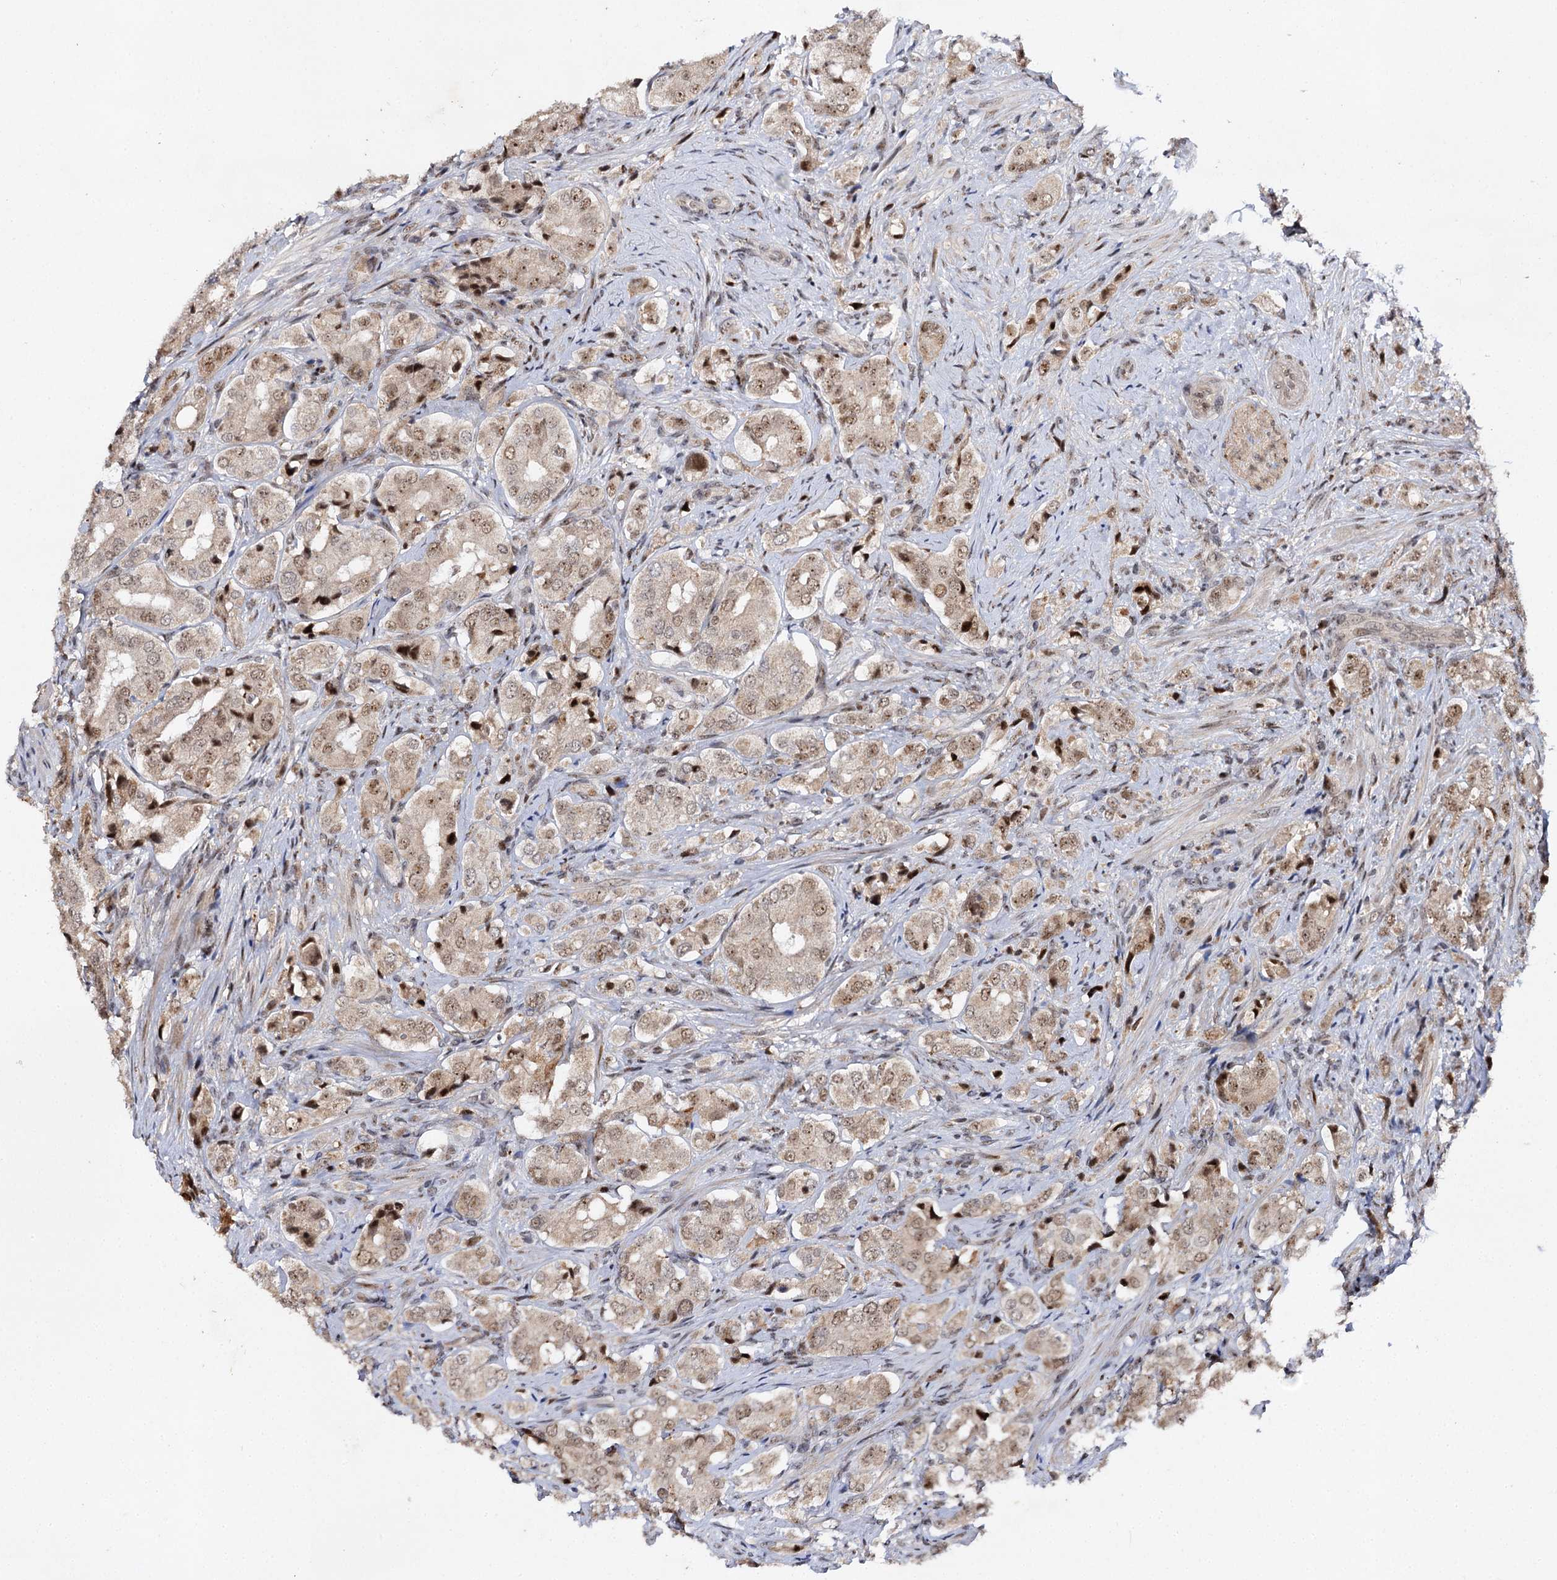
{"staining": {"intensity": "weak", "quantity": ">75%", "location": "cytoplasmic/membranous,nuclear"}, "tissue": "prostate cancer", "cell_type": "Tumor cells", "image_type": "cancer", "snomed": [{"axis": "morphology", "description": "Adenocarcinoma, High grade"}, {"axis": "topography", "description": "Prostate"}], "caption": "Prostate high-grade adenocarcinoma was stained to show a protein in brown. There is low levels of weak cytoplasmic/membranous and nuclear expression in about >75% of tumor cells.", "gene": "BUD13", "patient": {"sex": "male", "age": 65}}